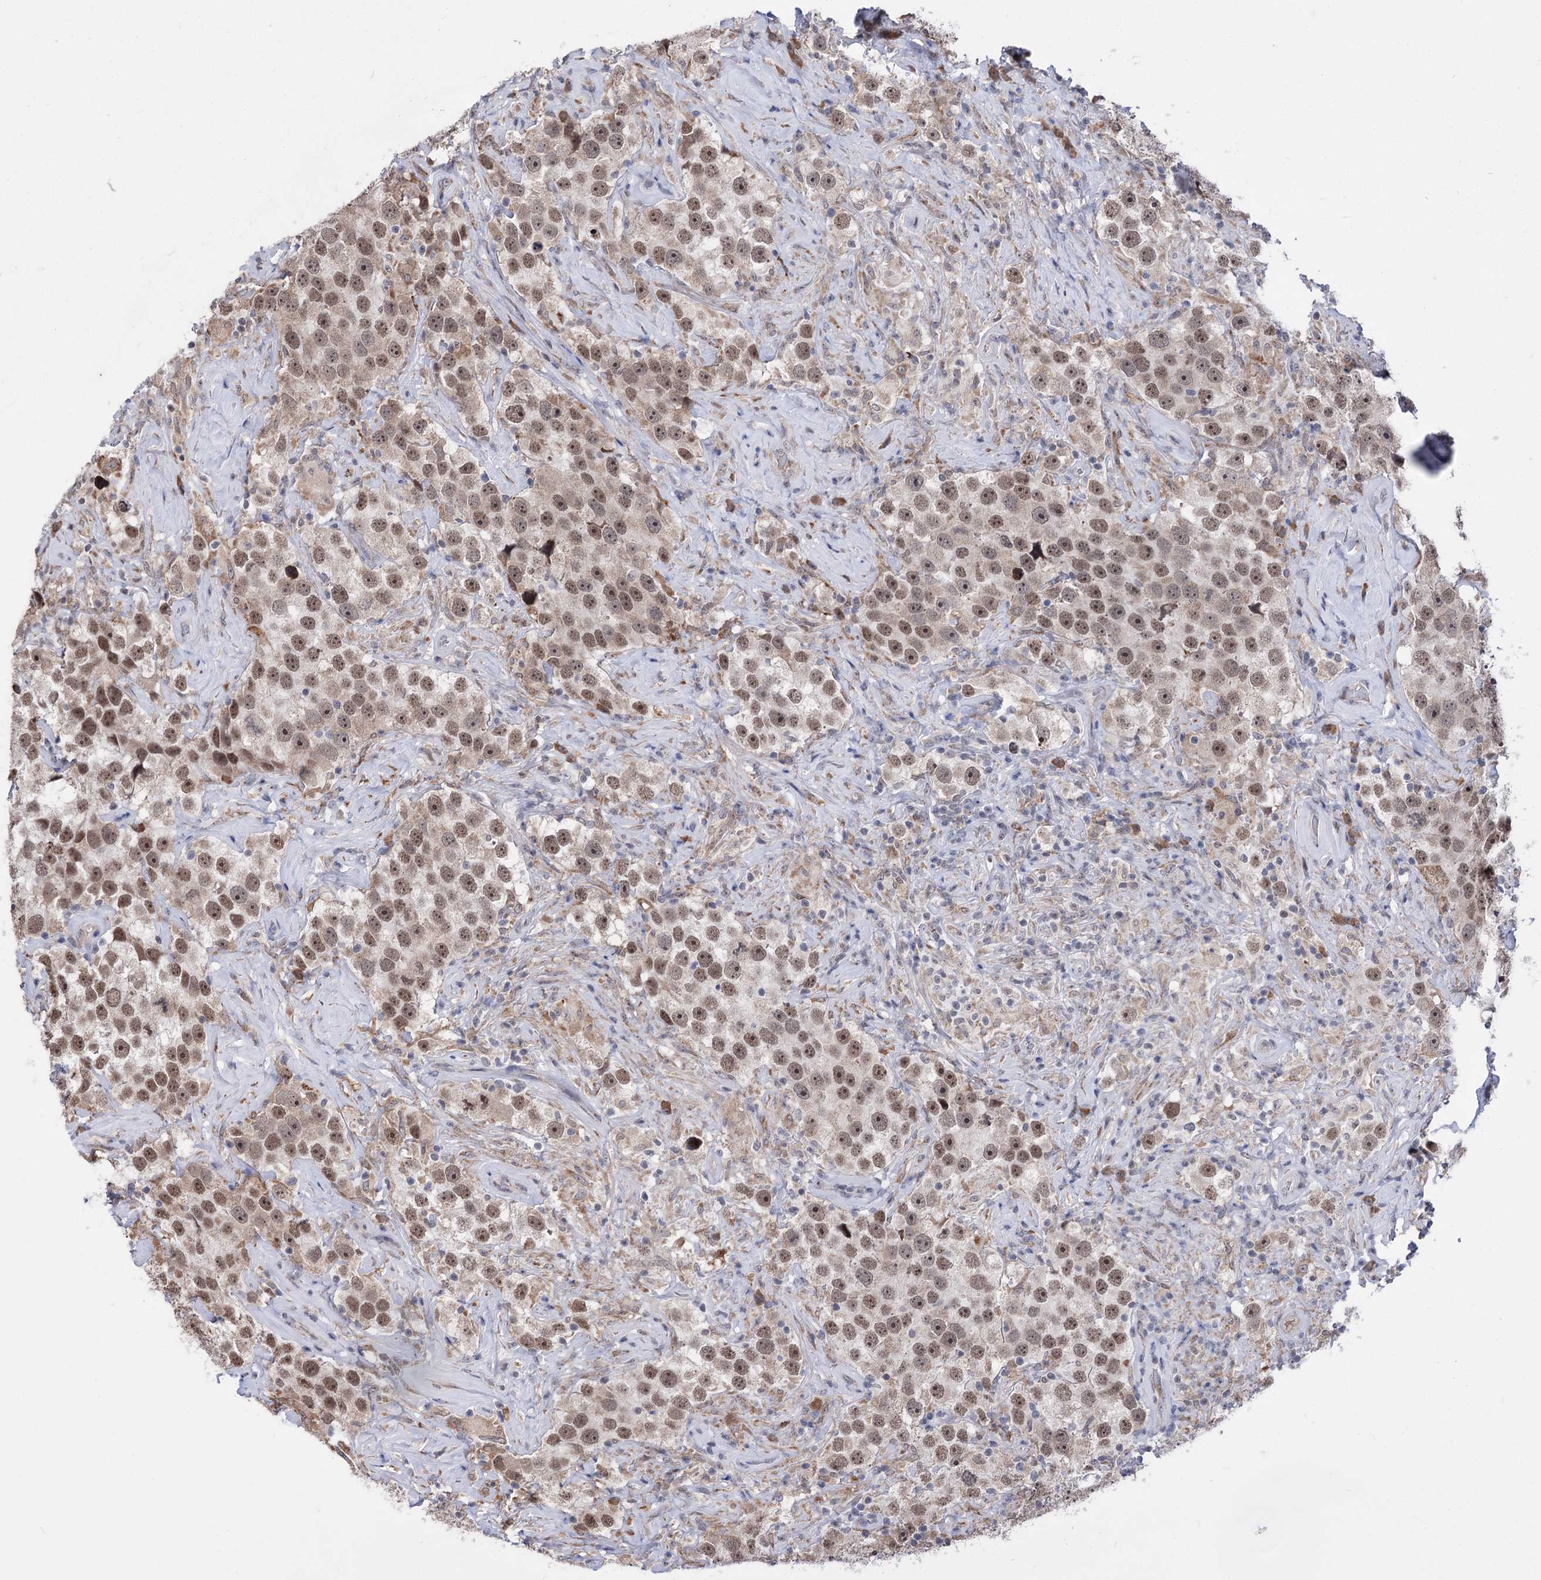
{"staining": {"intensity": "moderate", "quantity": ">75%", "location": "nuclear"}, "tissue": "testis cancer", "cell_type": "Tumor cells", "image_type": "cancer", "snomed": [{"axis": "morphology", "description": "Seminoma, NOS"}, {"axis": "topography", "description": "Testis"}], "caption": "Immunohistochemical staining of testis cancer displays medium levels of moderate nuclear protein staining in approximately >75% of tumor cells.", "gene": "PPRC1", "patient": {"sex": "male", "age": 49}}